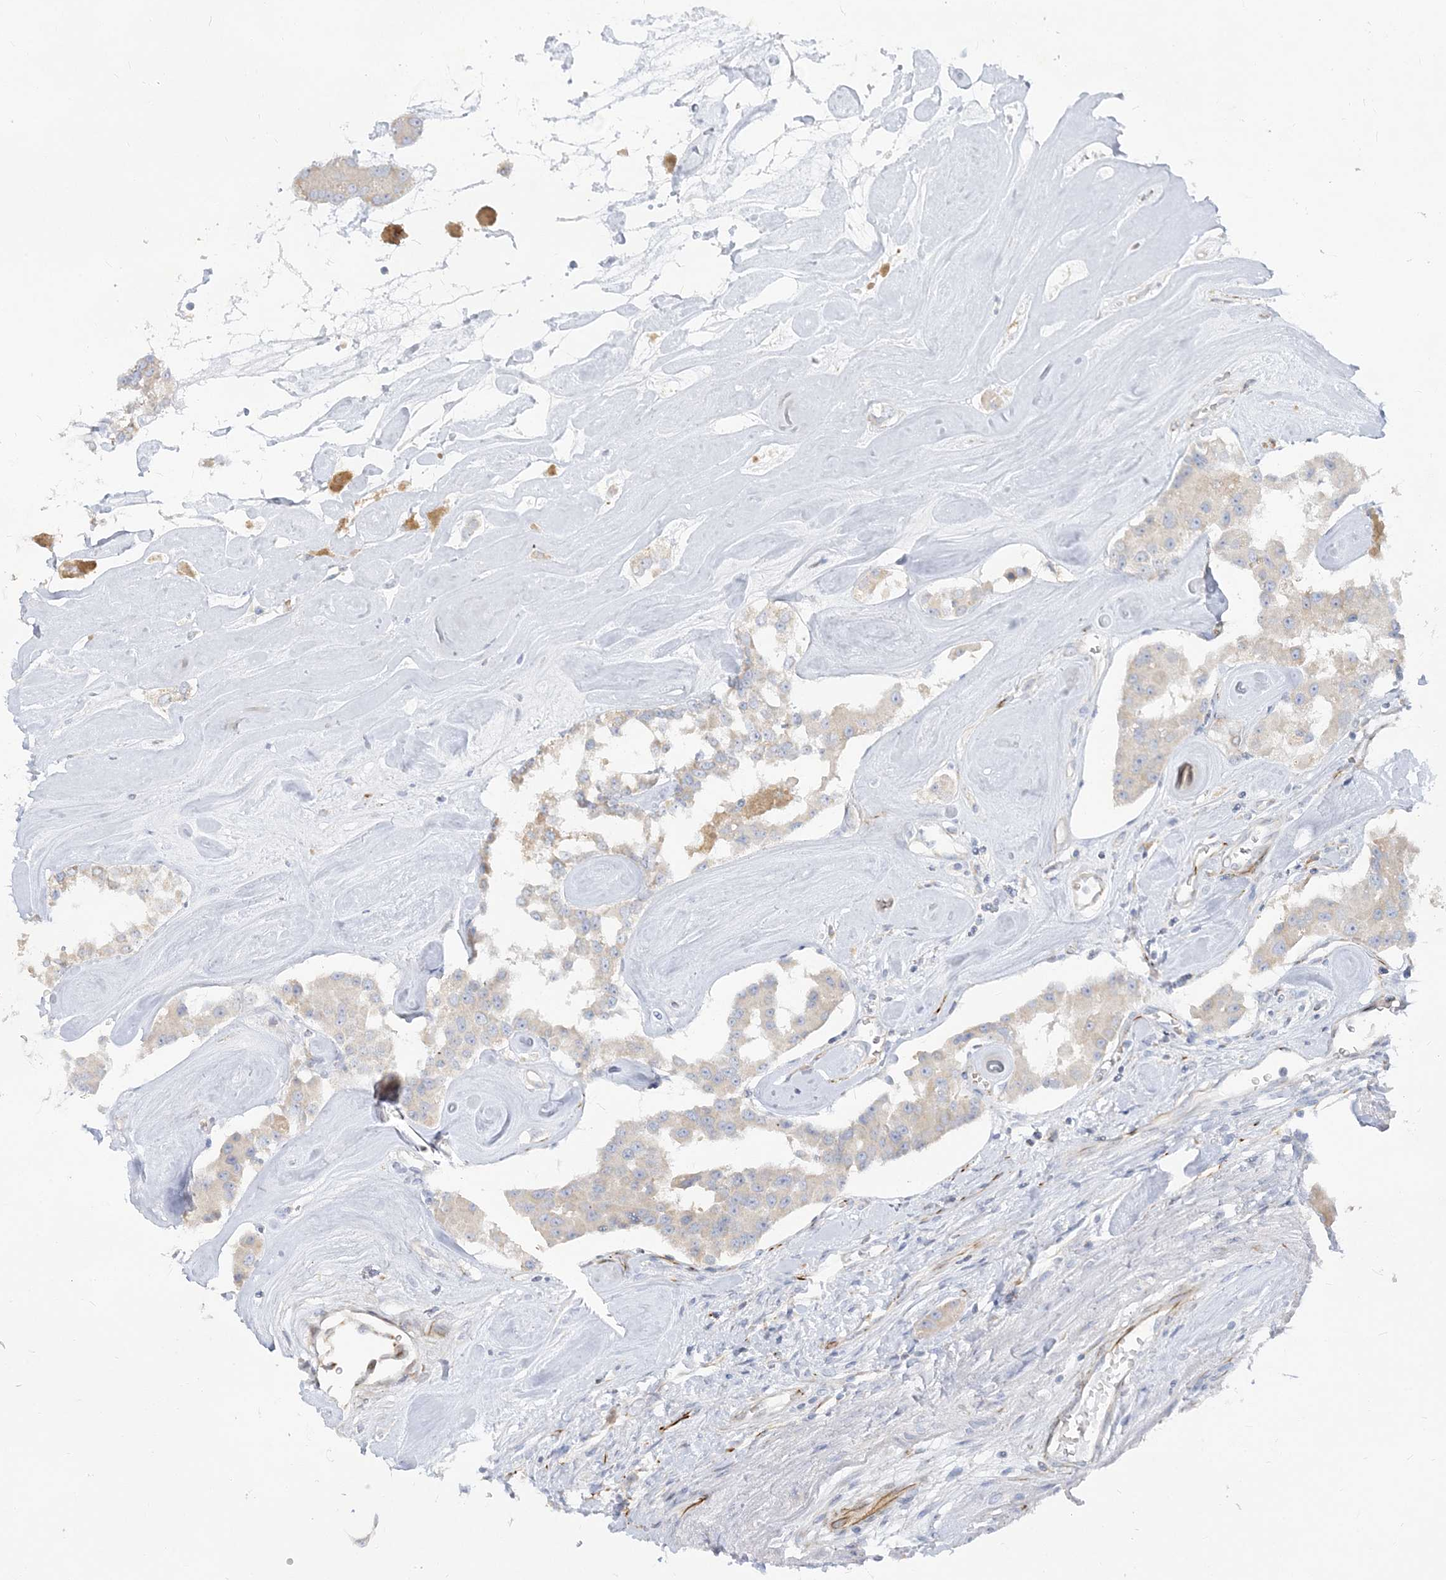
{"staining": {"intensity": "negative", "quantity": "none", "location": "none"}, "tissue": "carcinoid", "cell_type": "Tumor cells", "image_type": "cancer", "snomed": [{"axis": "morphology", "description": "Carcinoid, malignant, NOS"}, {"axis": "topography", "description": "Pancreas"}], "caption": "DAB (3,3'-diaminobenzidine) immunohistochemical staining of human carcinoid (malignant) reveals no significant staining in tumor cells.", "gene": "GPAT2", "patient": {"sex": "male", "age": 41}}